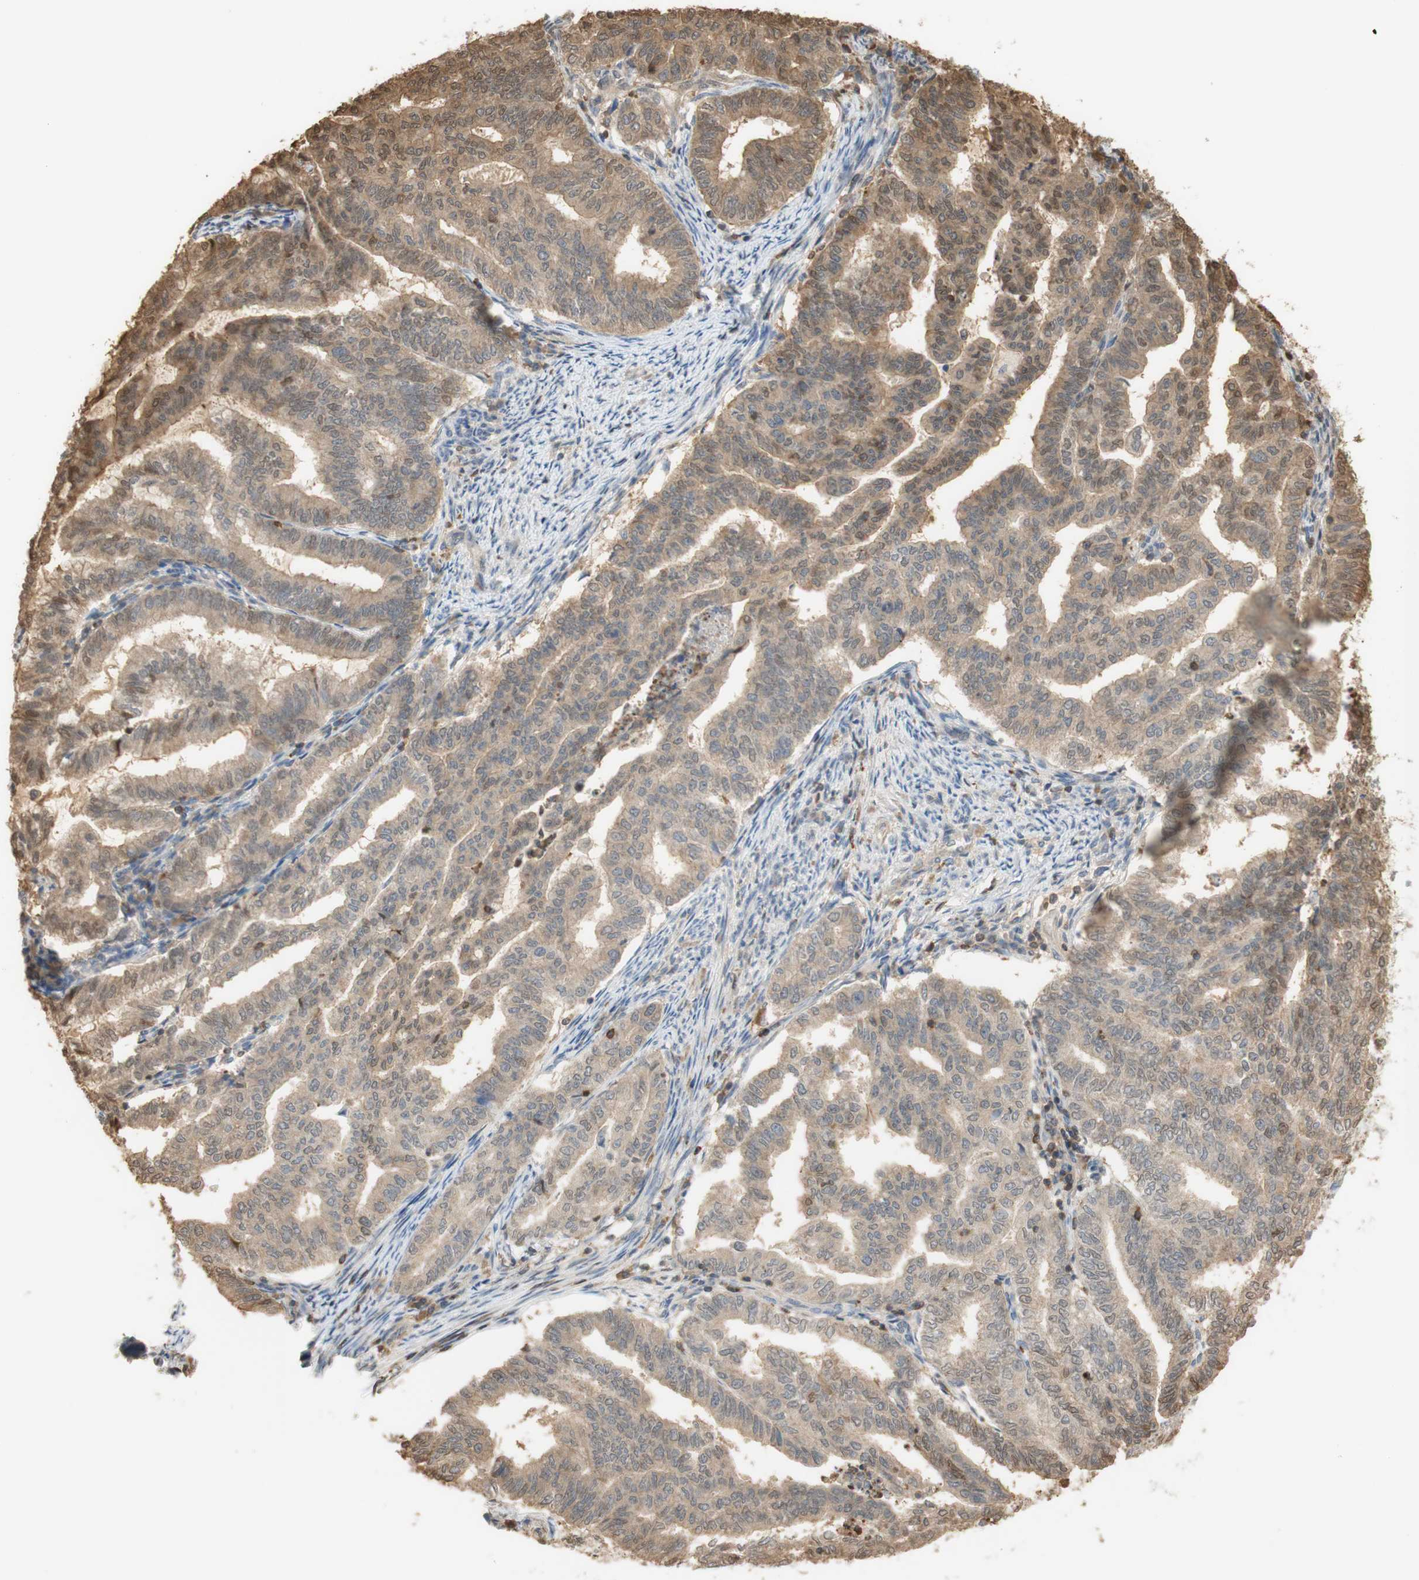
{"staining": {"intensity": "weak", "quantity": ">75%", "location": "cytoplasmic/membranous,nuclear"}, "tissue": "endometrial cancer", "cell_type": "Tumor cells", "image_type": "cancer", "snomed": [{"axis": "morphology", "description": "Adenocarcinoma, NOS"}, {"axis": "topography", "description": "Endometrium"}], "caption": "Immunohistochemistry (IHC) histopathology image of neoplastic tissue: human endometrial cancer (adenocarcinoma) stained using immunohistochemistry (IHC) reveals low levels of weak protein expression localized specifically in the cytoplasmic/membranous and nuclear of tumor cells, appearing as a cytoplasmic/membranous and nuclear brown color.", "gene": "NAP1L4", "patient": {"sex": "female", "age": 79}}